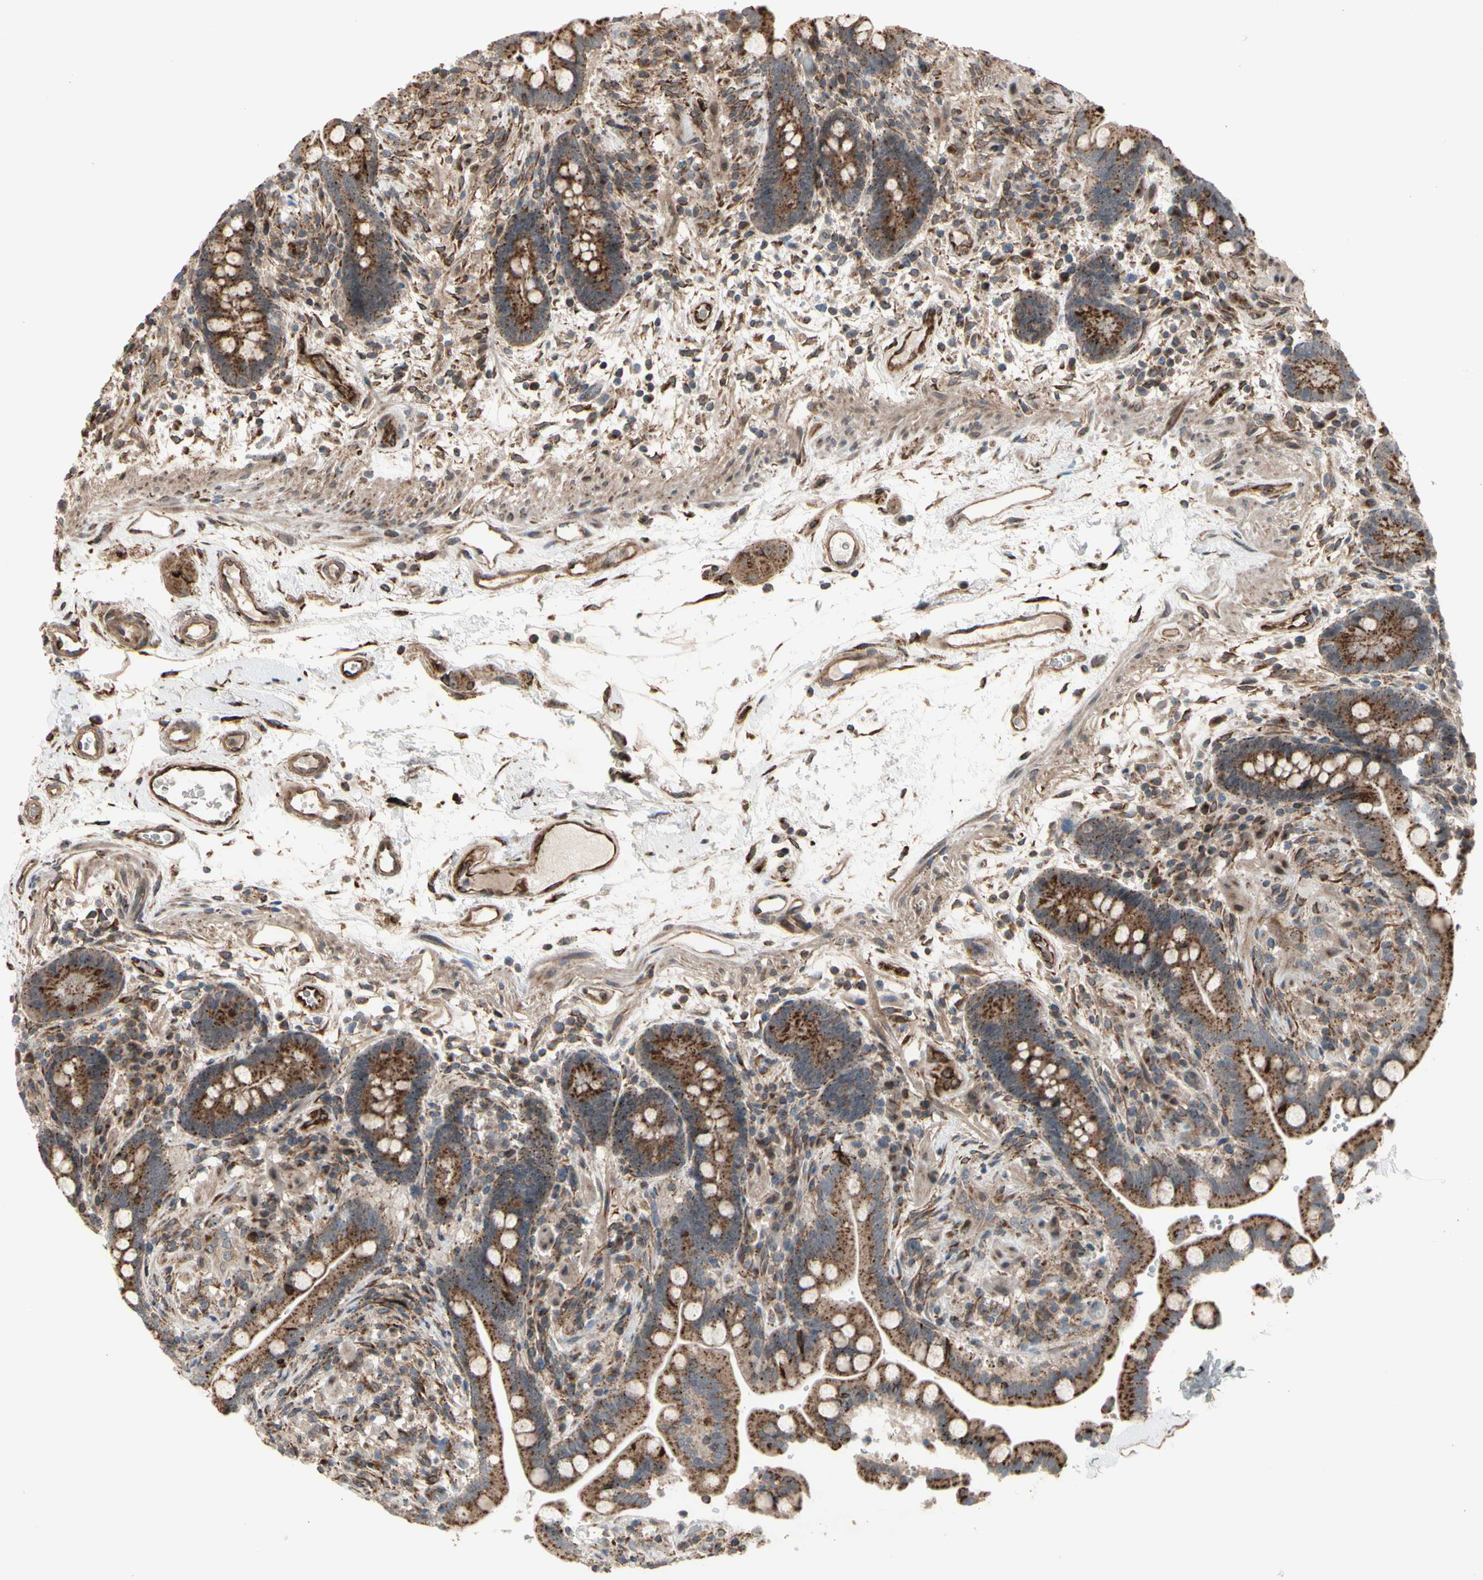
{"staining": {"intensity": "strong", "quantity": ">75%", "location": "cytoplasmic/membranous"}, "tissue": "colon", "cell_type": "Endothelial cells", "image_type": "normal", "snomed": [{"axis": "morphology", "description": "Normal tissue, NOS"}, {"axis": "topography", "description": "Colon"}], "caption": "Immunohistochemistry of normal colon reveals high levels of strong cytoplasmic/membranous positivity in about >75% of endothelial cells. (DAB IHC with brightfield microscopy, high magnification).", "gene": "SLC39A9", "patient": {"sex": "male", "age": 73}}